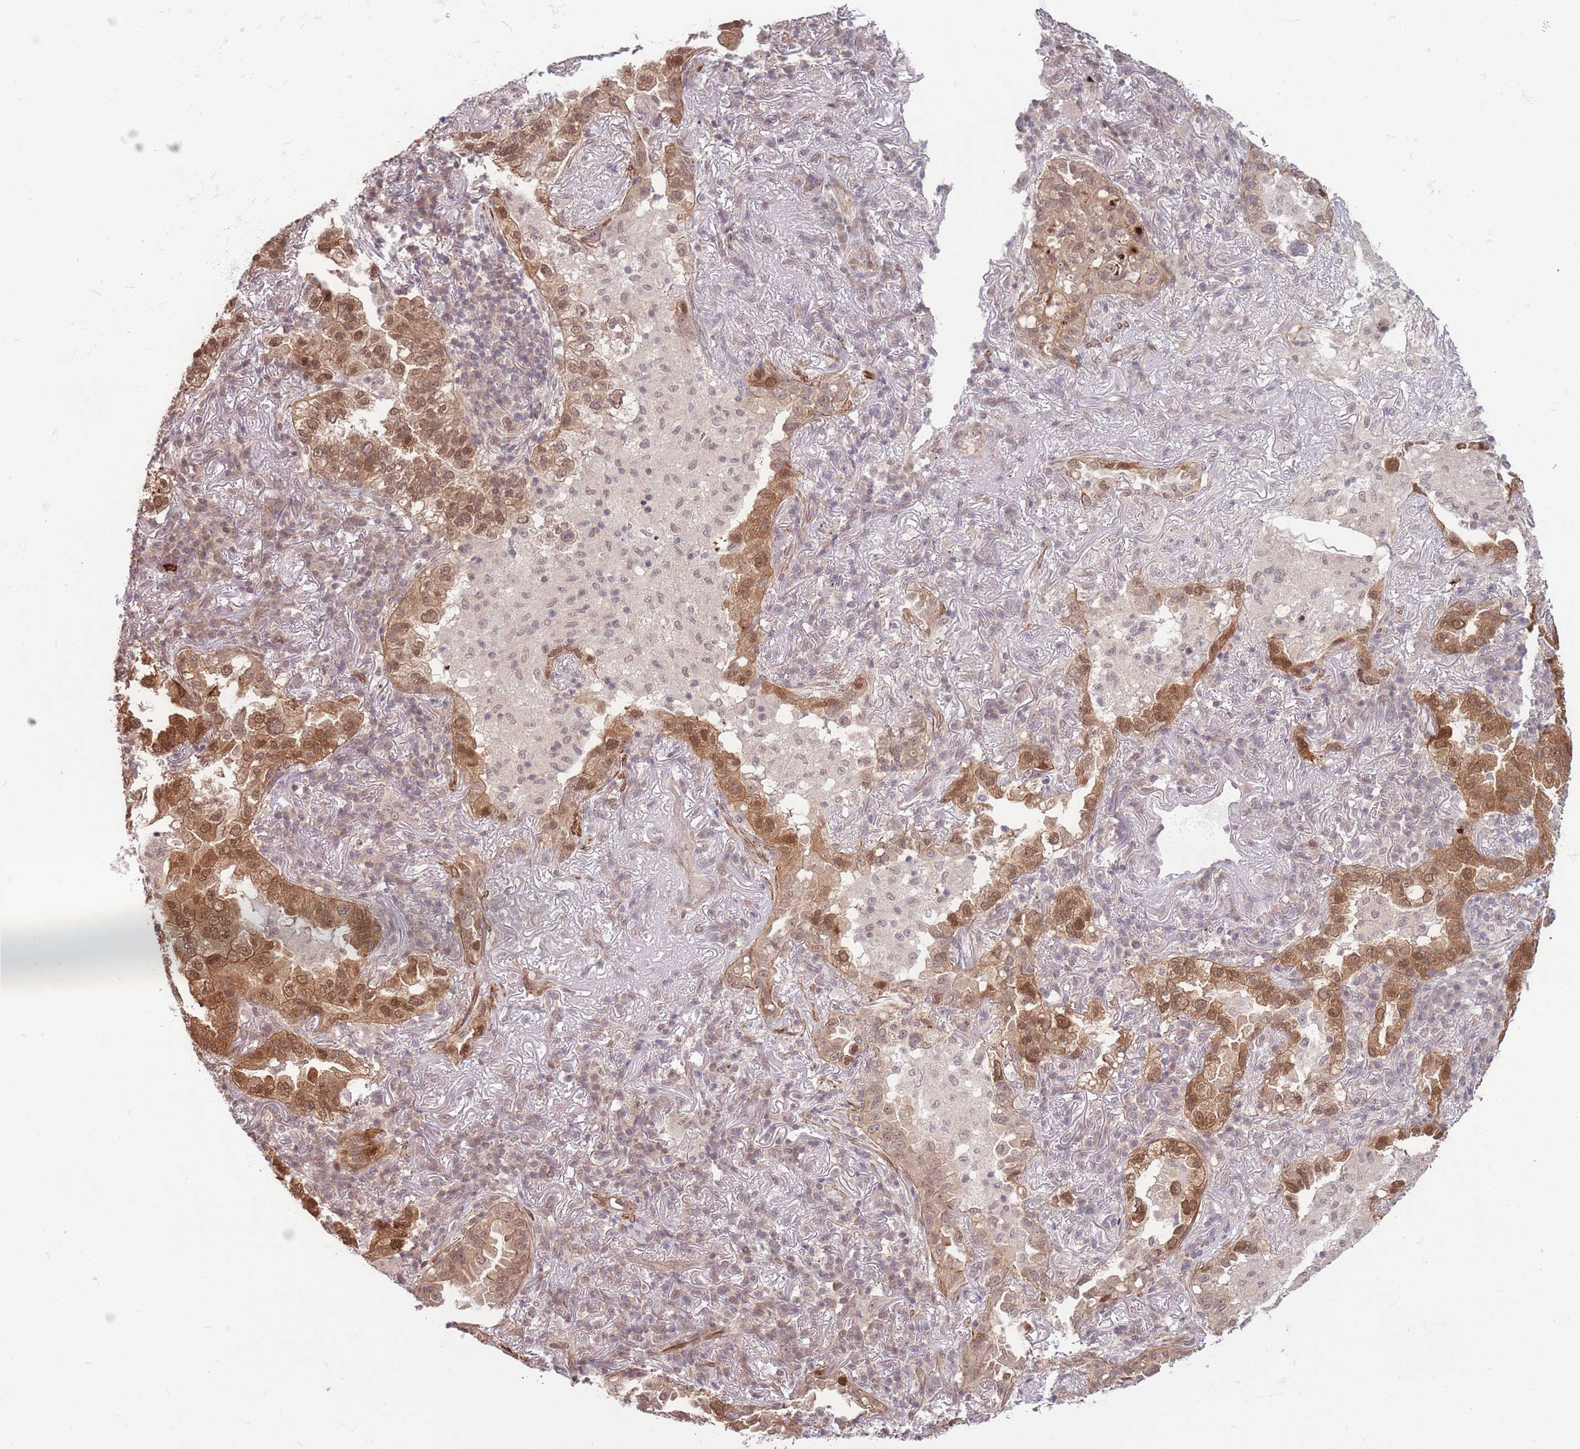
{"staining": {"intensity": "moderate", "quantity": ">75%", "location": "cytoplasmic/membranous,nuclear"}, "tissue": "lung cancer", "cell_type": "Tumor cells", "image_type": "cancer", "snomed": [{"axis": "morphology", "description": "Adenocarcinoma, NOS"}, {"axis": "topography", "description": "Lung"}], "caption": "This is a histology image of IHC staining of lung cancer, which shows moderate staining in the cytoplasmic/membranous and nuclear of tumor cells.", "gene": "CCDC154", "patient": {"sex": "female", "age": 69}}